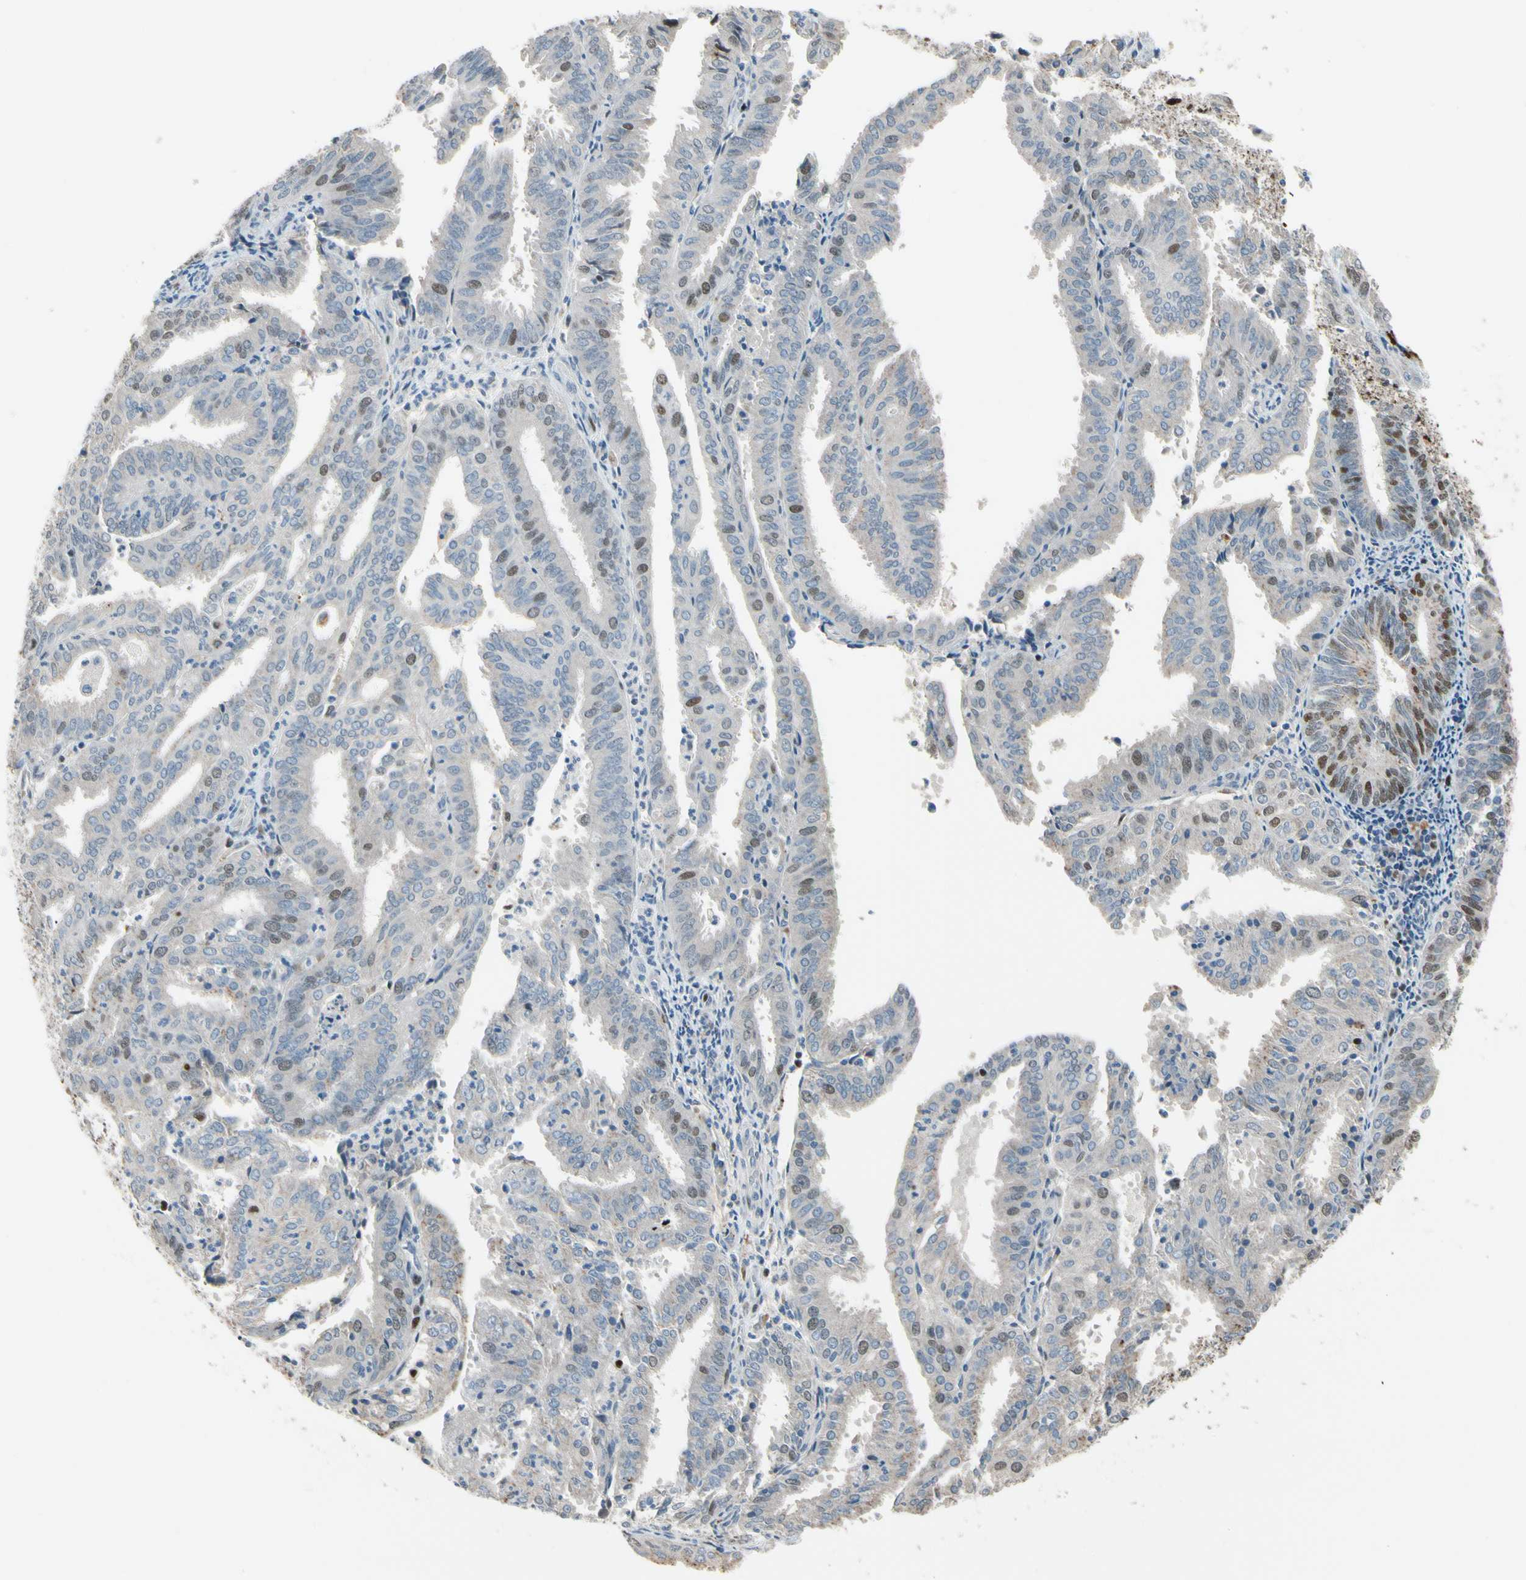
{"staining": {"intensity": "moderate", "quantity": "<25%", "location": "nuclear"}, "tissue": "endometrial cancer", "cell_type": "Tumor cells", "image_type": "cancer", "snomed": [{"axis": "morphology", "description": "Adenocarcinoma, NOS"}, {"axis": "topography", "description": "Uterus"}], "caption": "There is low levels of moderate nuclear staining in tumor cells of endometrial cancer, as demonstrated by immunohistochemical staining (brown color).", "gene": "ZKSCAN4", "patient": {"sex": "female", "age": 60}}